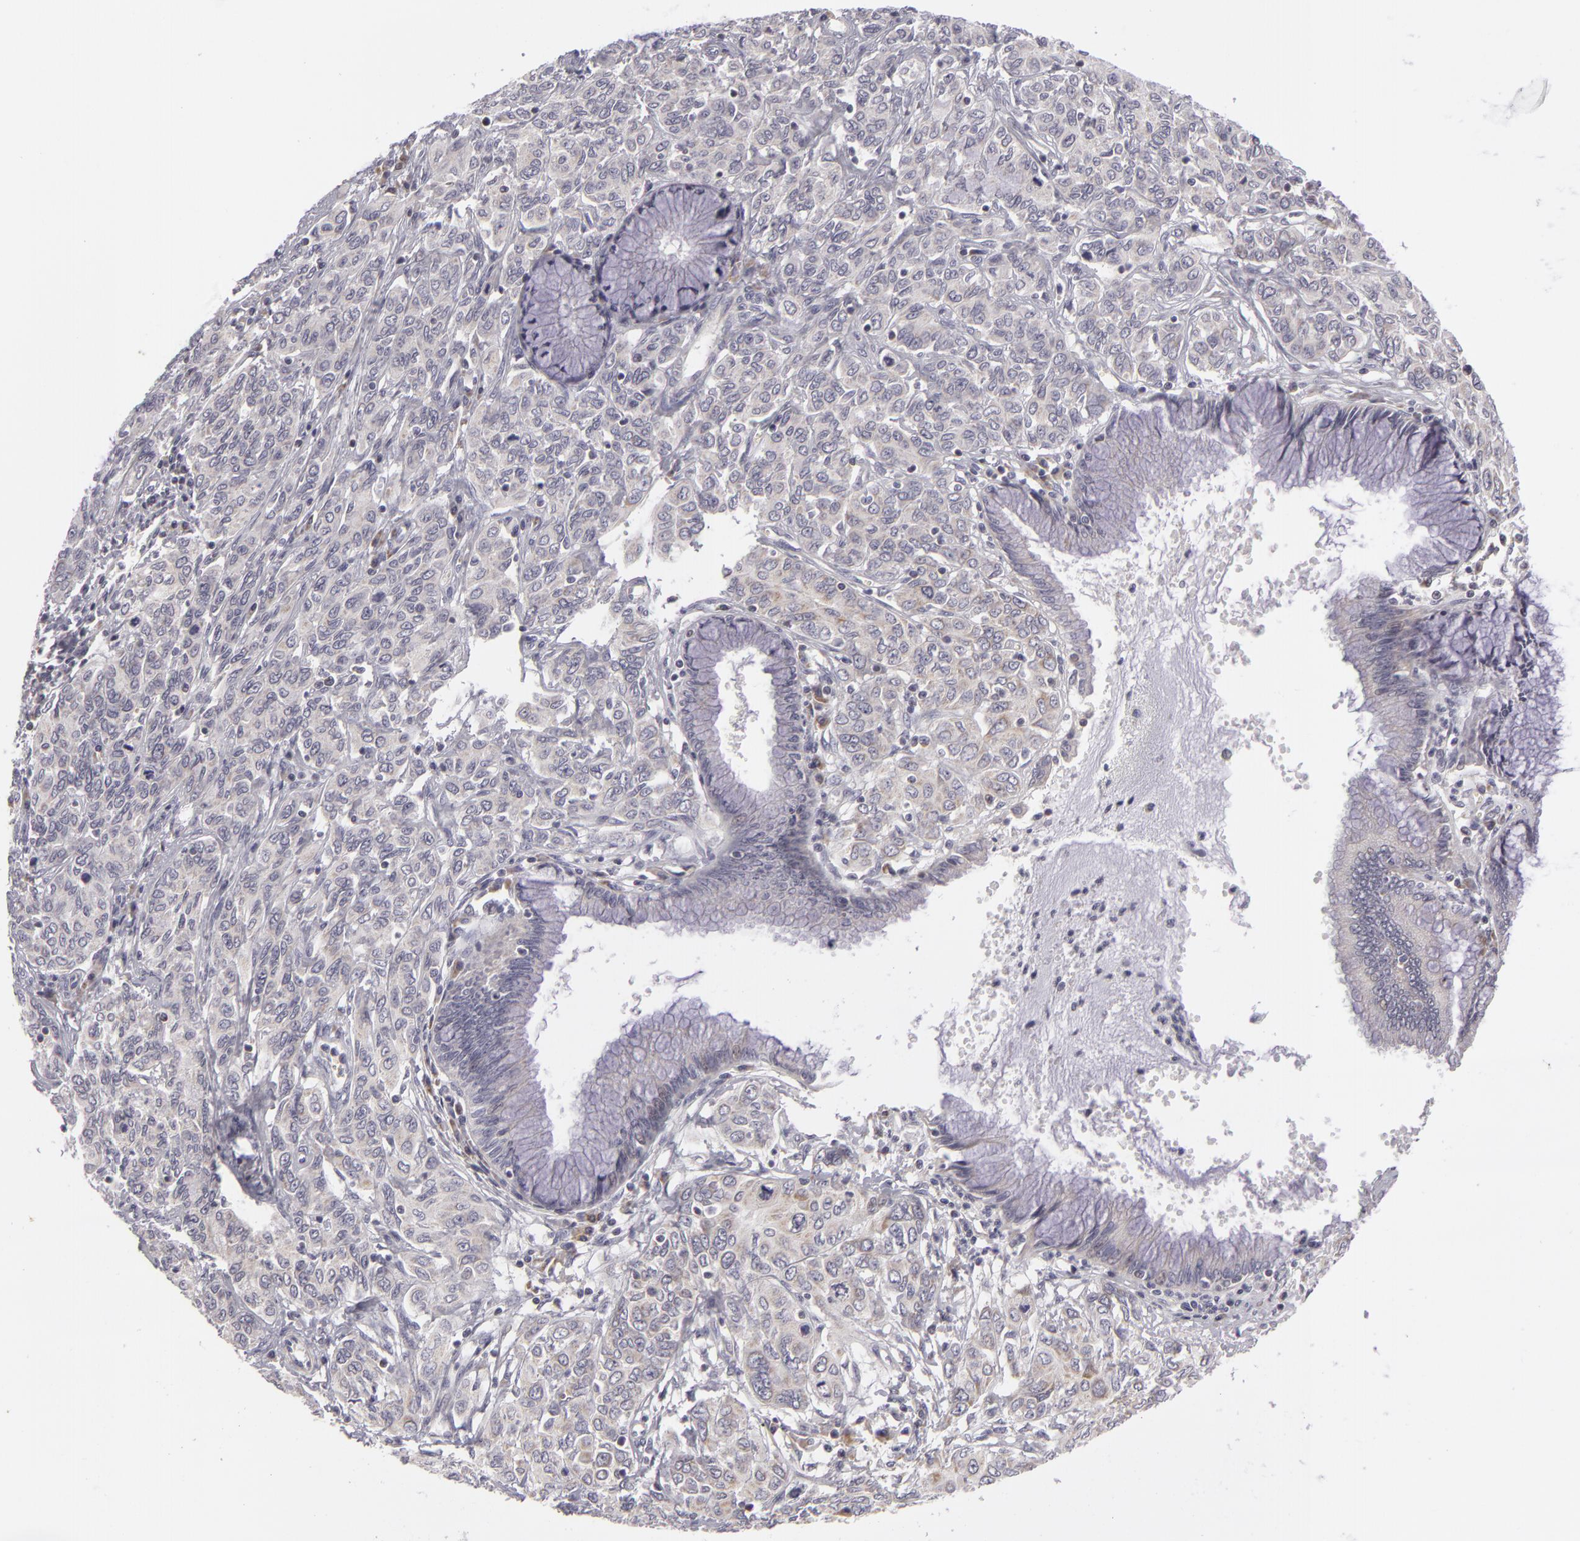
{"staining": {"intensity": "weak", "quantity": "<25%", "location": "cytoplasmic/membranous"}, "tissue": "cervical cancer", "cell_type": "Tumor cells", "image_type": "cancer", "snomed": [{"axis": "morphology", "description": "Squamous cell carcinoma, NOS"}, {"axis": "topography", "description": "Cervix"}], "caption": "Cervical cancer (squamous cell carcinoma) stained for a protein using immunohistochemistry (IHC) displays no expression tumor cells.", "gene": "ATP2B3", "patient": {"sex": "female", "age": 38}}